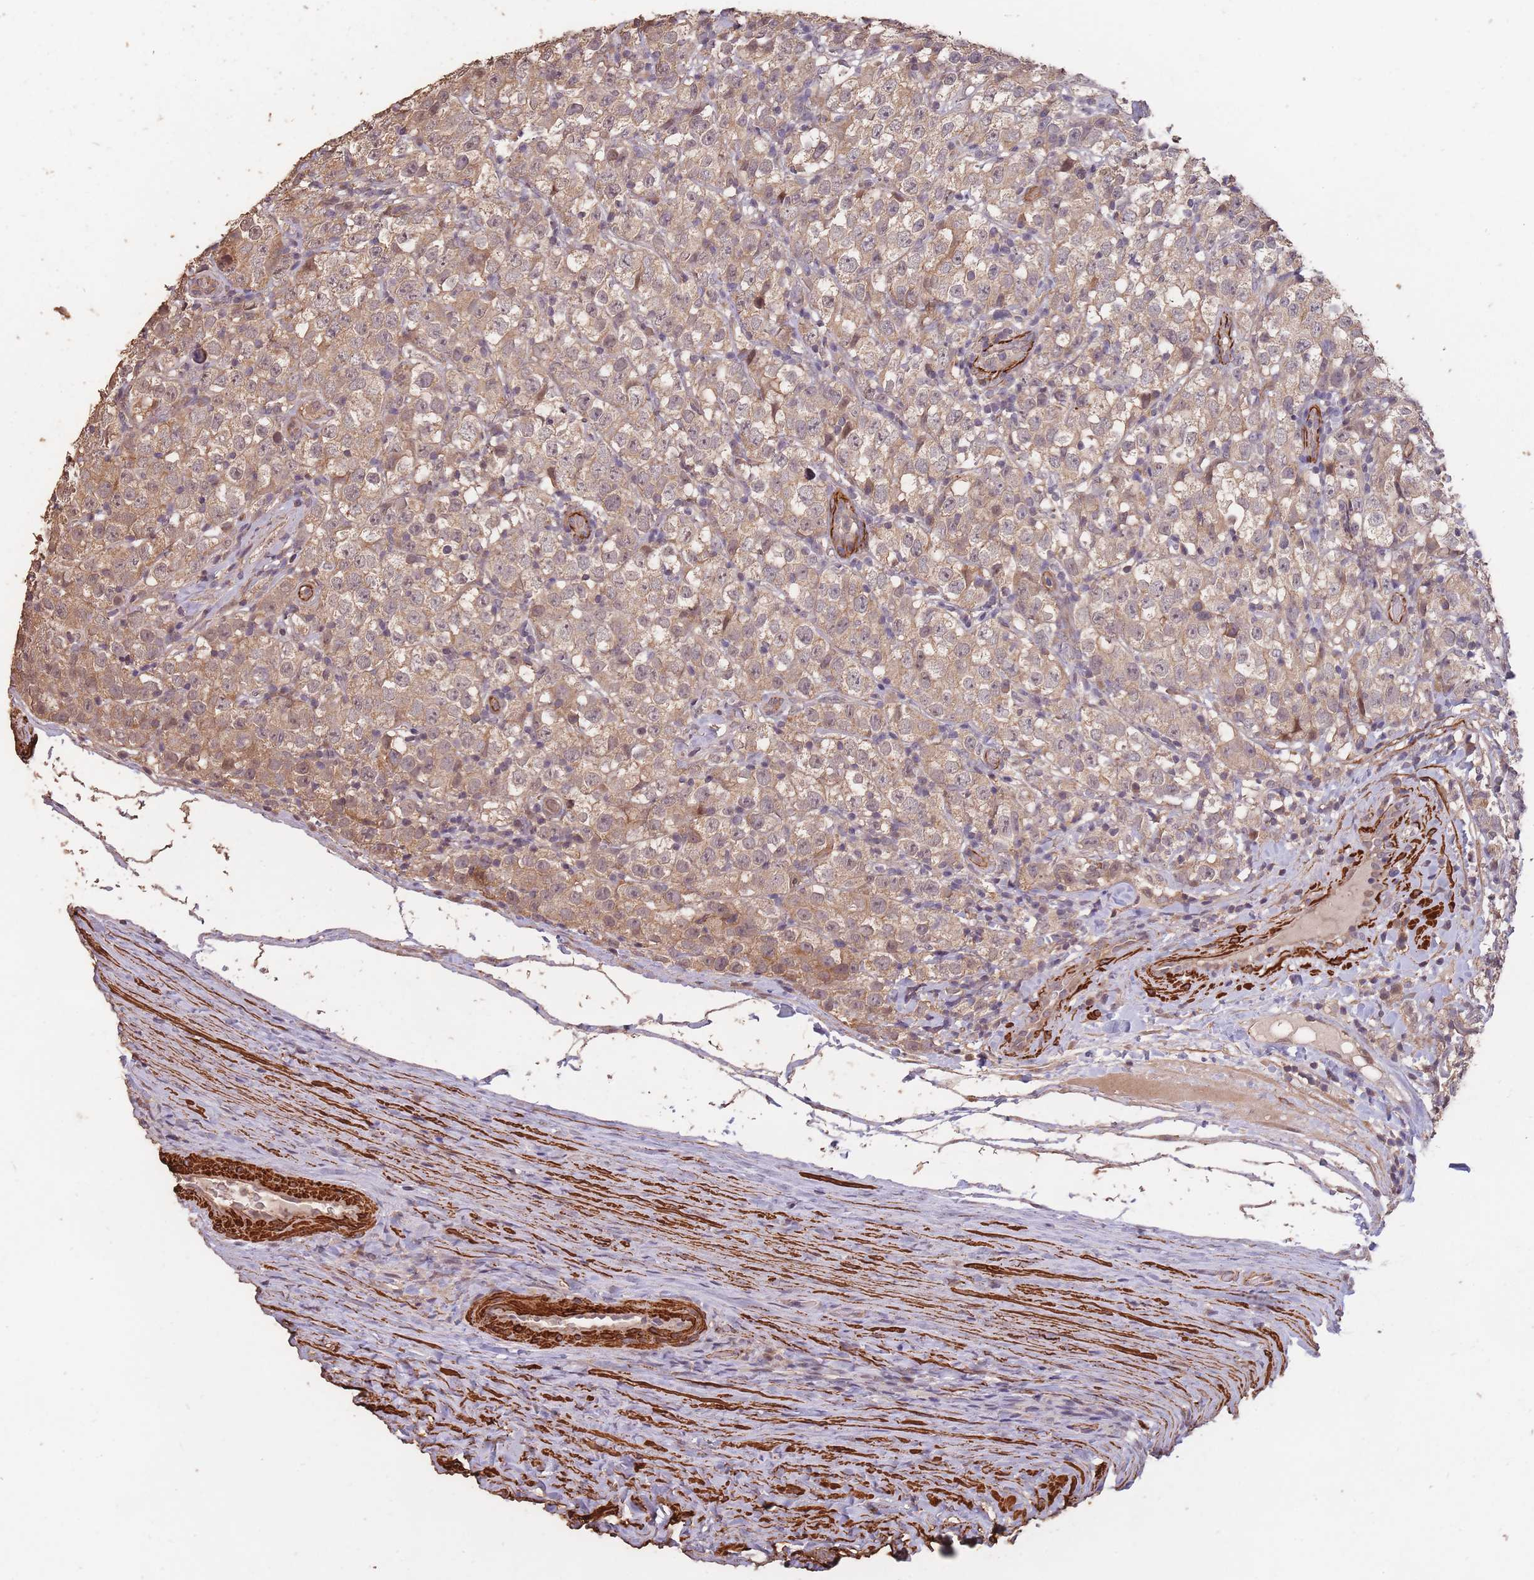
{"staining": {"intensity": "moderate", "quantity": ">75%", "location": "cytoplasmic/membranous"}, "tissue": "testis cancer", "cell_type": "Tumor cells", "image_type": "cancer", "snomed": [{"axis": "morphology", "description": "Seminoma, NOS"}, {"axis": "morphology", "description": "Carcinoma, Embryonal, NOS"}, {"axis": "topography", "description": "Testis"}], "caption": "Testis embryonal carcinoma stained with a protein marker reveals moderate staining in tumor cells.", "gene": "NLRC4", "patient": {"sex": "male", "age": 41}}